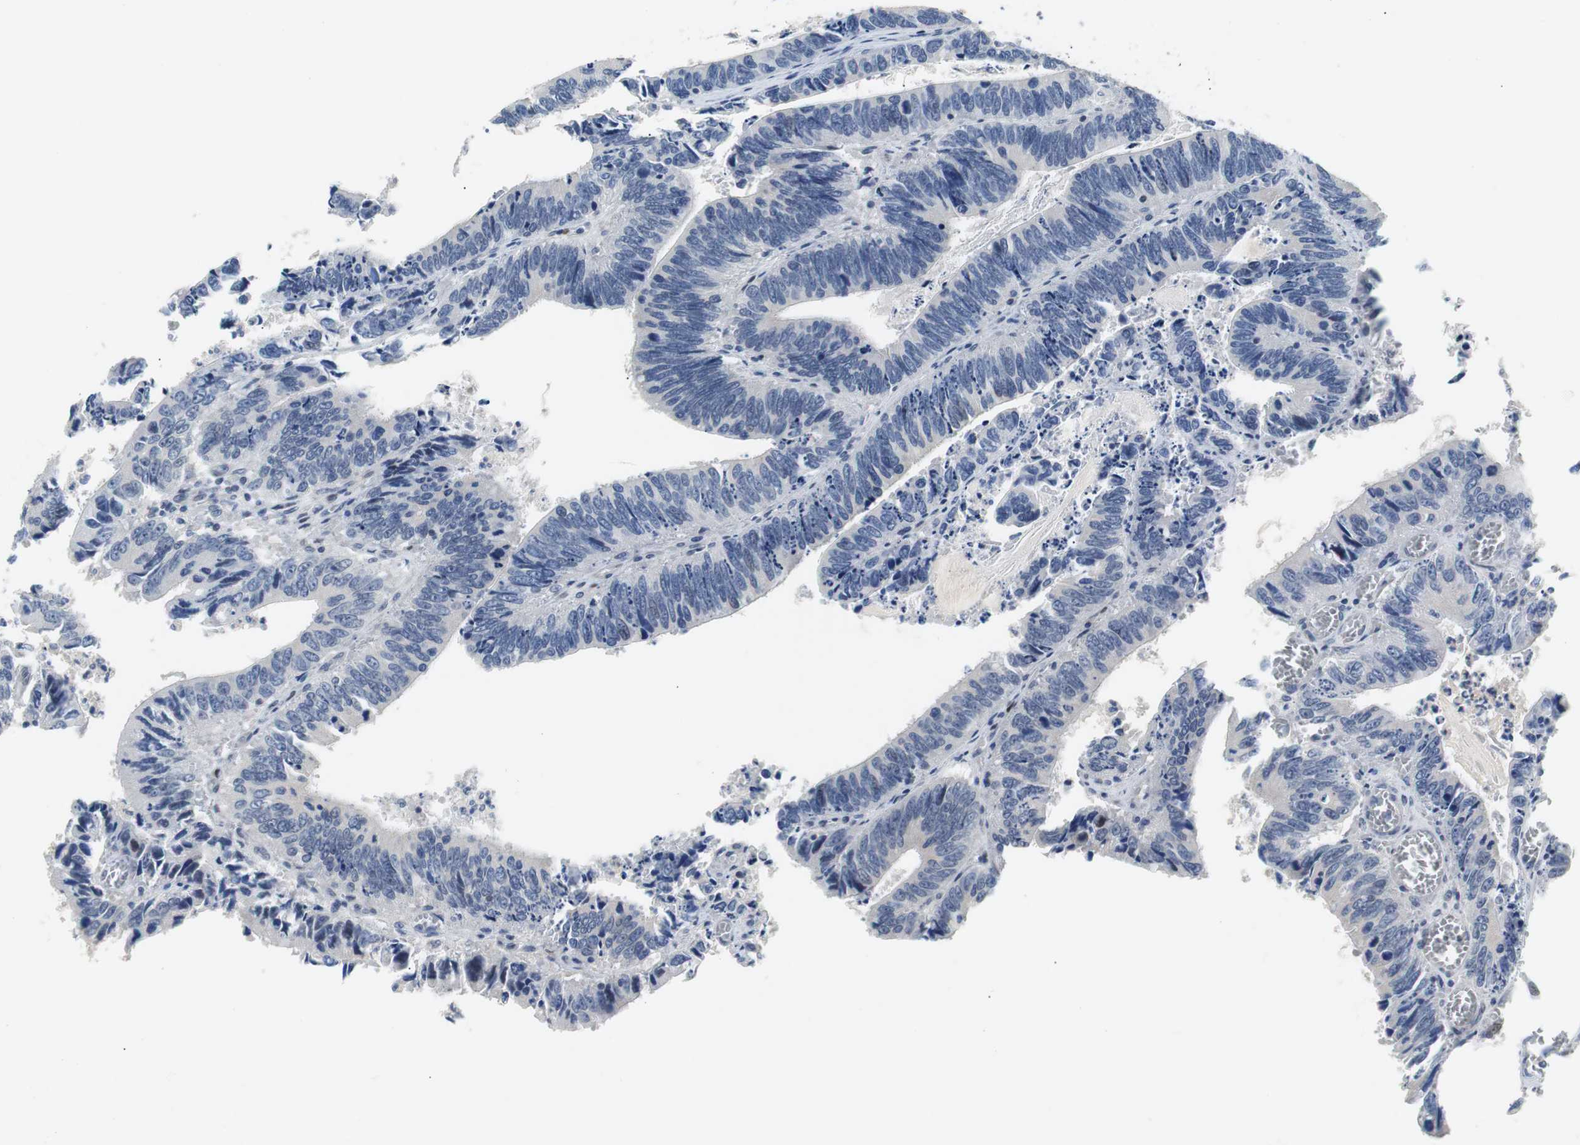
{"staining": {"intensity": "negative", "quantity": "none", "location": "none"}, "tissue": "colorectal cancer", "cell_type": "Tumor cells", "image_type": "cancer", "snomed": [{"axis": "morphology", "description": "Adenocarcinoma, NOS"}, {"axis": "topography", "description": "Colon"}], "caption": "A high-resolution micrograph shows immunohistochemistry (IHC) staining of colorectal adenocarcinoma, which reveals no significant positivity in tumor cells. (Immunohistochemistry (ihc), brightfield microscopy, high magnification).", "gene": "MAP2K4", "patient": {"sex": "male", "age": 72}}